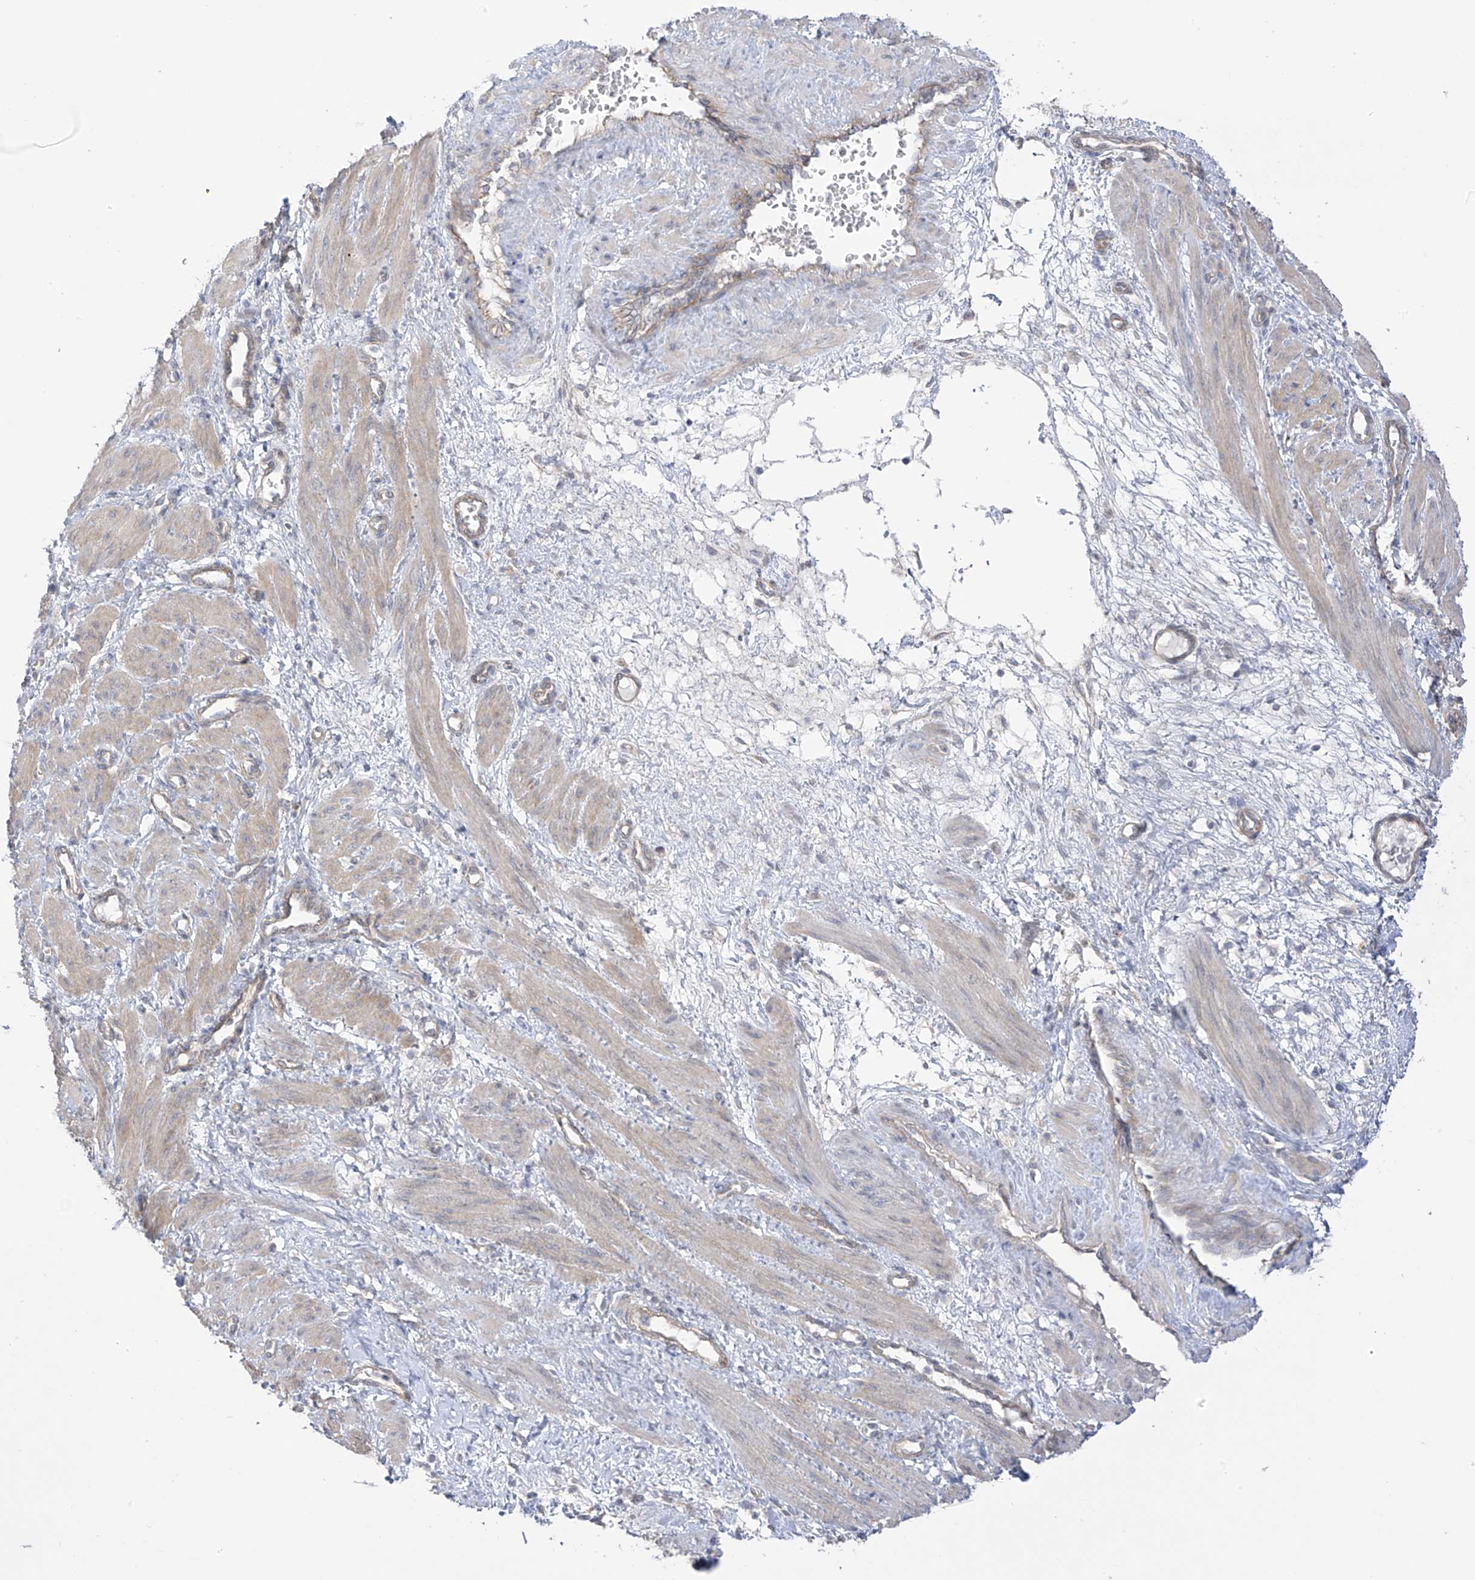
{"staining": {"intensity": "weak", "quantity": "<25%", "location": "cytoplasmic/membranous"}, "tissue": "smooth muscle", "cell_type": "Smooth muscle cells", "image_type": "normal", "snomed": [{"axis": "morphology", "description": "Normal tissue, NOS"}, {"axis": "topography", "description": "Endometrium"}], "caption": "Immunohistochemistry micrograph of unremarkable smooth muscle: smooth muscle stained with DAB (3,3'-diaminobenzidine) exhibits no significant protein positivity in smooth muscle cells. (DAB (3,3'-diaminobenzidine) immunohistochemistry (IHC) with hematoxylin counter stain).", "gene": "EIPR1", "patient": {"sex": "female", "age": 33}}